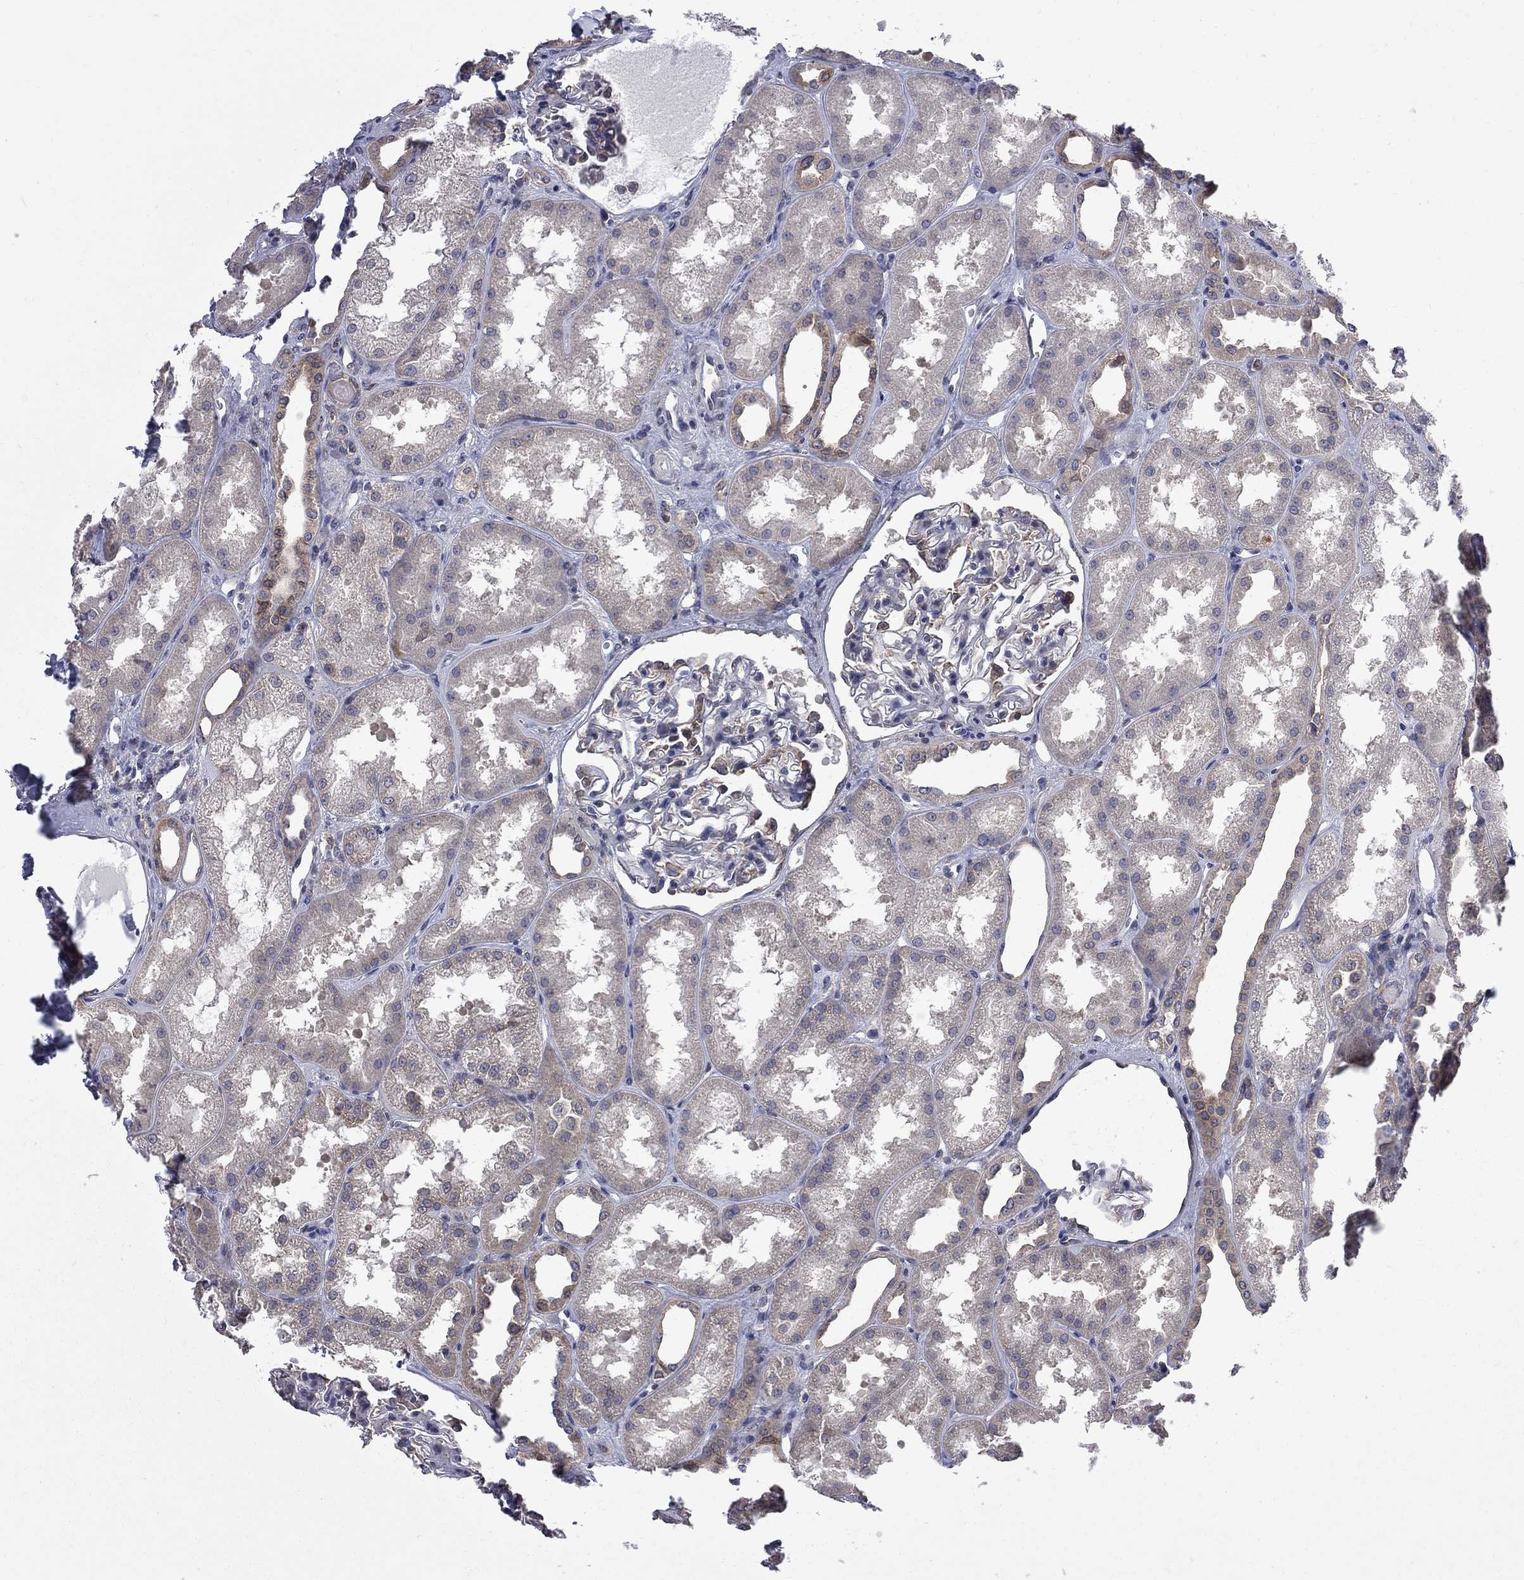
{"staining": {"intensity": "weak", "quantity": "<25%", "location": "cytoplasmic/membranous"}, "tissue": "kidney", "cell_type": "Cells in glomeruli", "image_type": "normal", "snomed": [{"axis": "morphology", "description": "Normal tissue, NOS"}, {"axis": "topography", "description": "Kidney"}], "caption": "Cells in glomeruli are negative for brown protein staining in unremarkable kidney. The staining was performed using DAB to visualize the protein expression in brown, while the nuclei were stained in blue with hematoxylin (Magnification: 20x).", "gene": "CNOT11", "patient": {"sex": "male", "age": 61}}